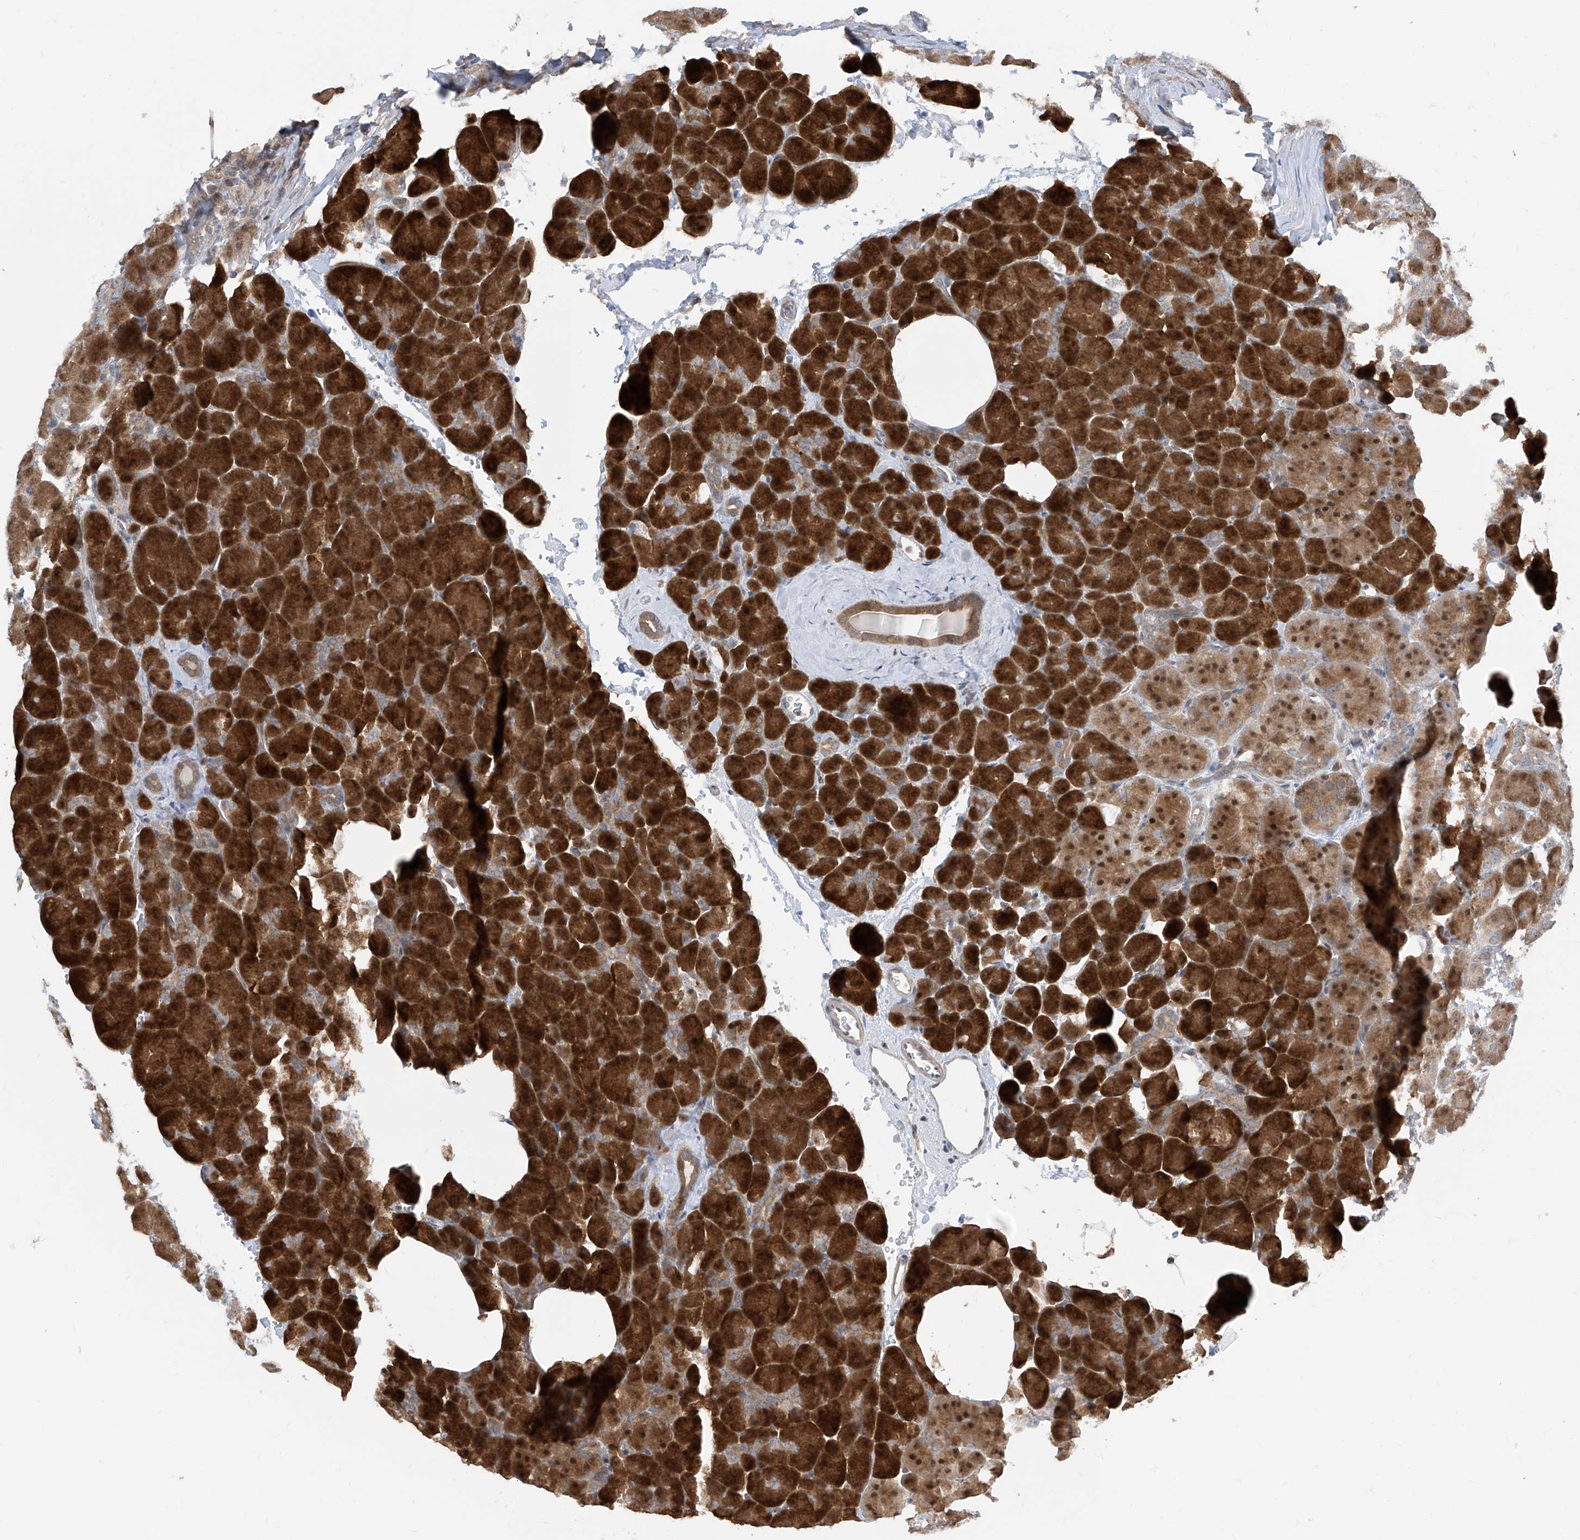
{"staining": {"intensity": "strong", "quantity": ">75%", "location": "cytoplasmic/membranous,nuclear"}, "tissue": "pancreas", "cell_type": "Exocrine glandular cells", "image_type": "normal", "snomed": [{"axis": "morphology", "description": "Normal tissue, NOS"}, {"axis": "morphology", "description": "Carcinoid, malignant, NOS"}, {"axis": "topography", "description": "Pancreas"}], "caption": "A brown stain shows strong cytoplasmic/membranous,nuclear positivity of a protein in exocrine glandular cells of unremarkable pancreas.", "gene": "TTC38", "patient": {"sex": "female", "age": 35}}